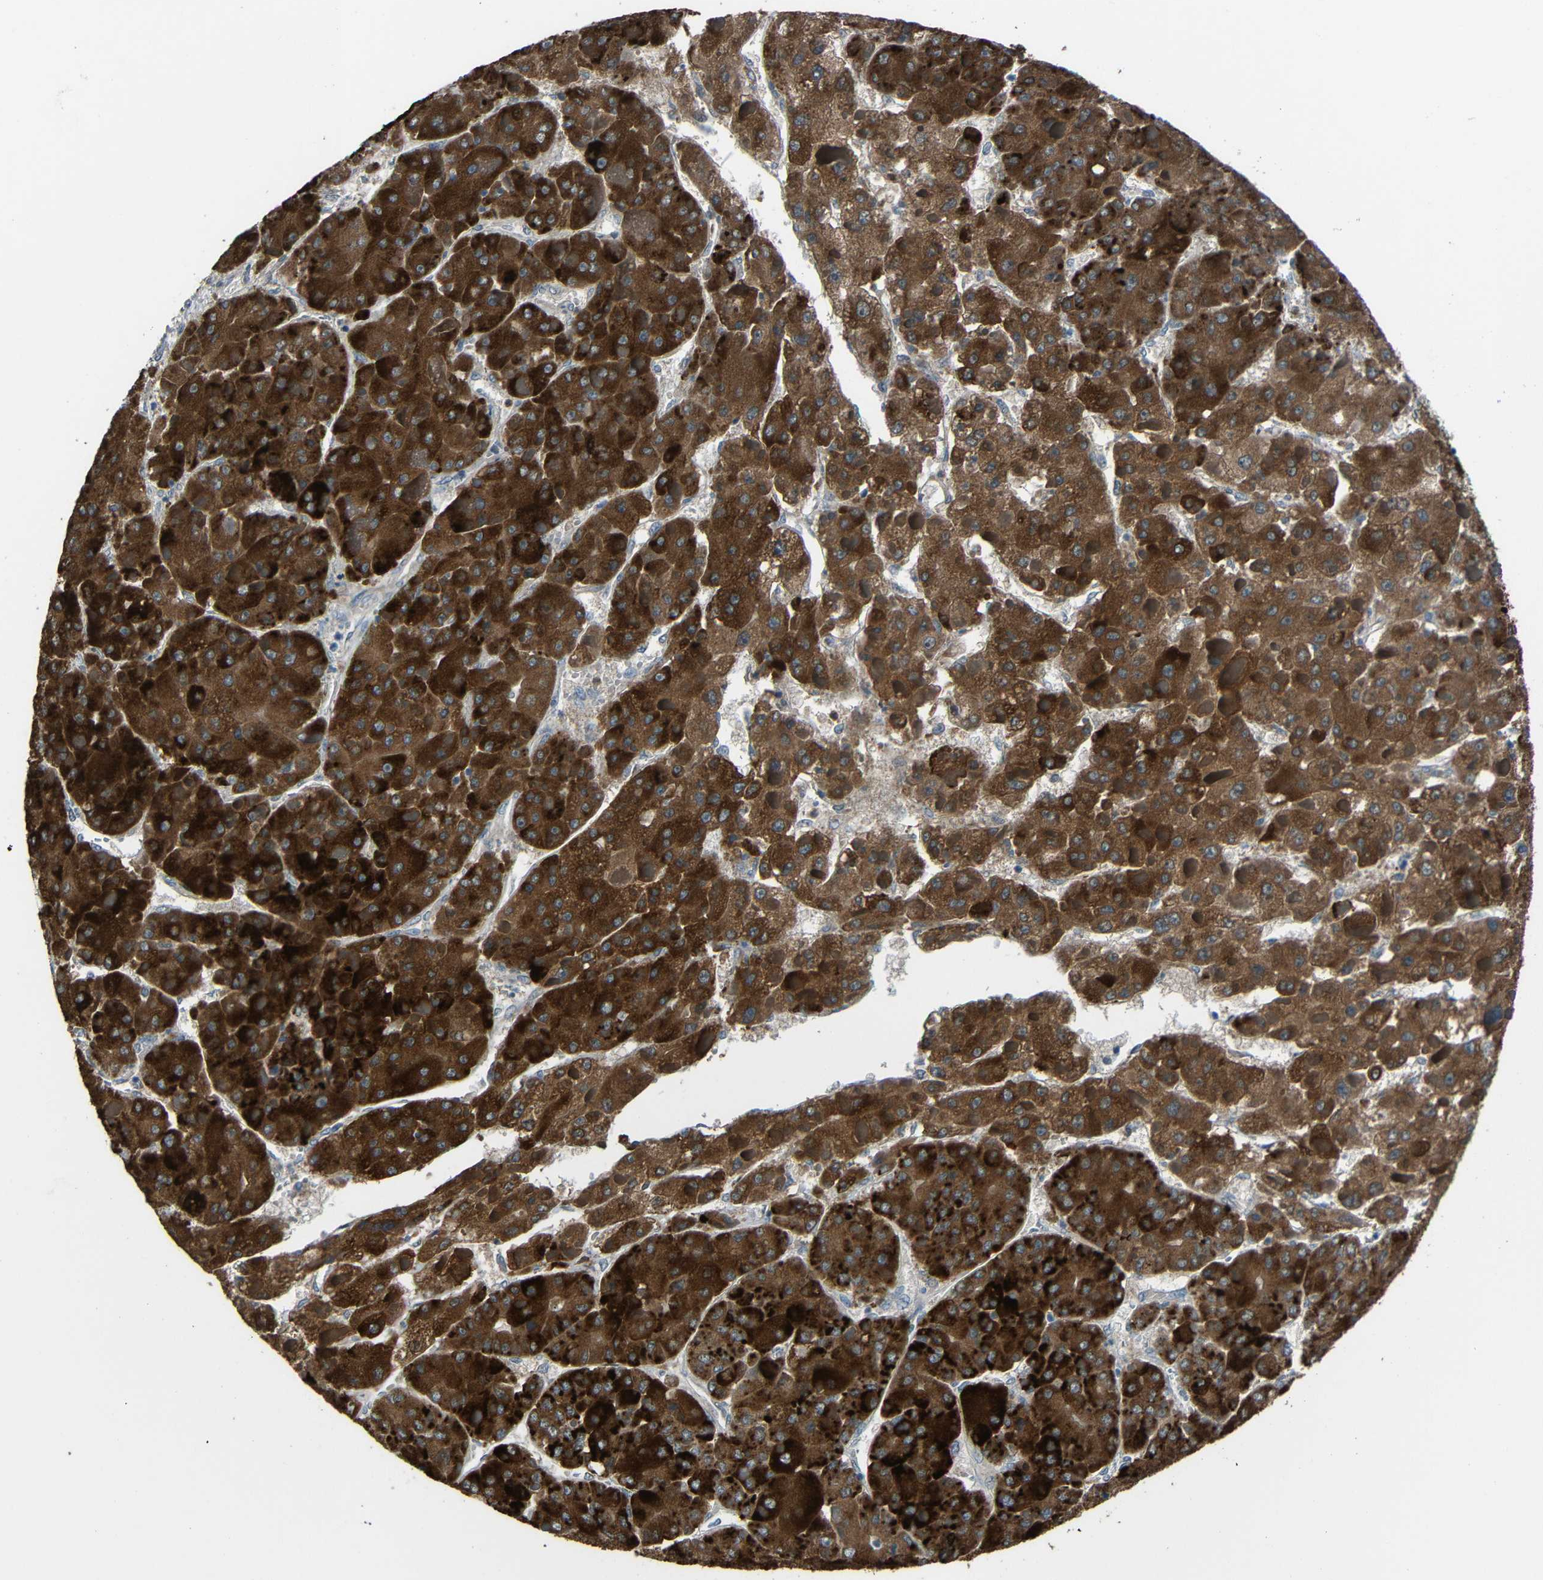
{"staining": {"intensity": "strong", "quantity": ">75%", "location": "cytoplasmic/membranous"}, "tissue": "liver cancer", "cell_type": "Tumor cells", "image_type": "cancer", "snomed": [{"axis": "morphology", "description": "Carcinoma, Hepatocellular, NOS"}, {"axis": "topography", "description": "Liver"}], "caption": "Protein expression analysis of hepatocellular carcinoma (liver) demonstrates strong cytoplasmic/membranous staining in about >75% of tumor cells.", "gene": "STBD1", "patient": {"sex": "female", "age": 73}}